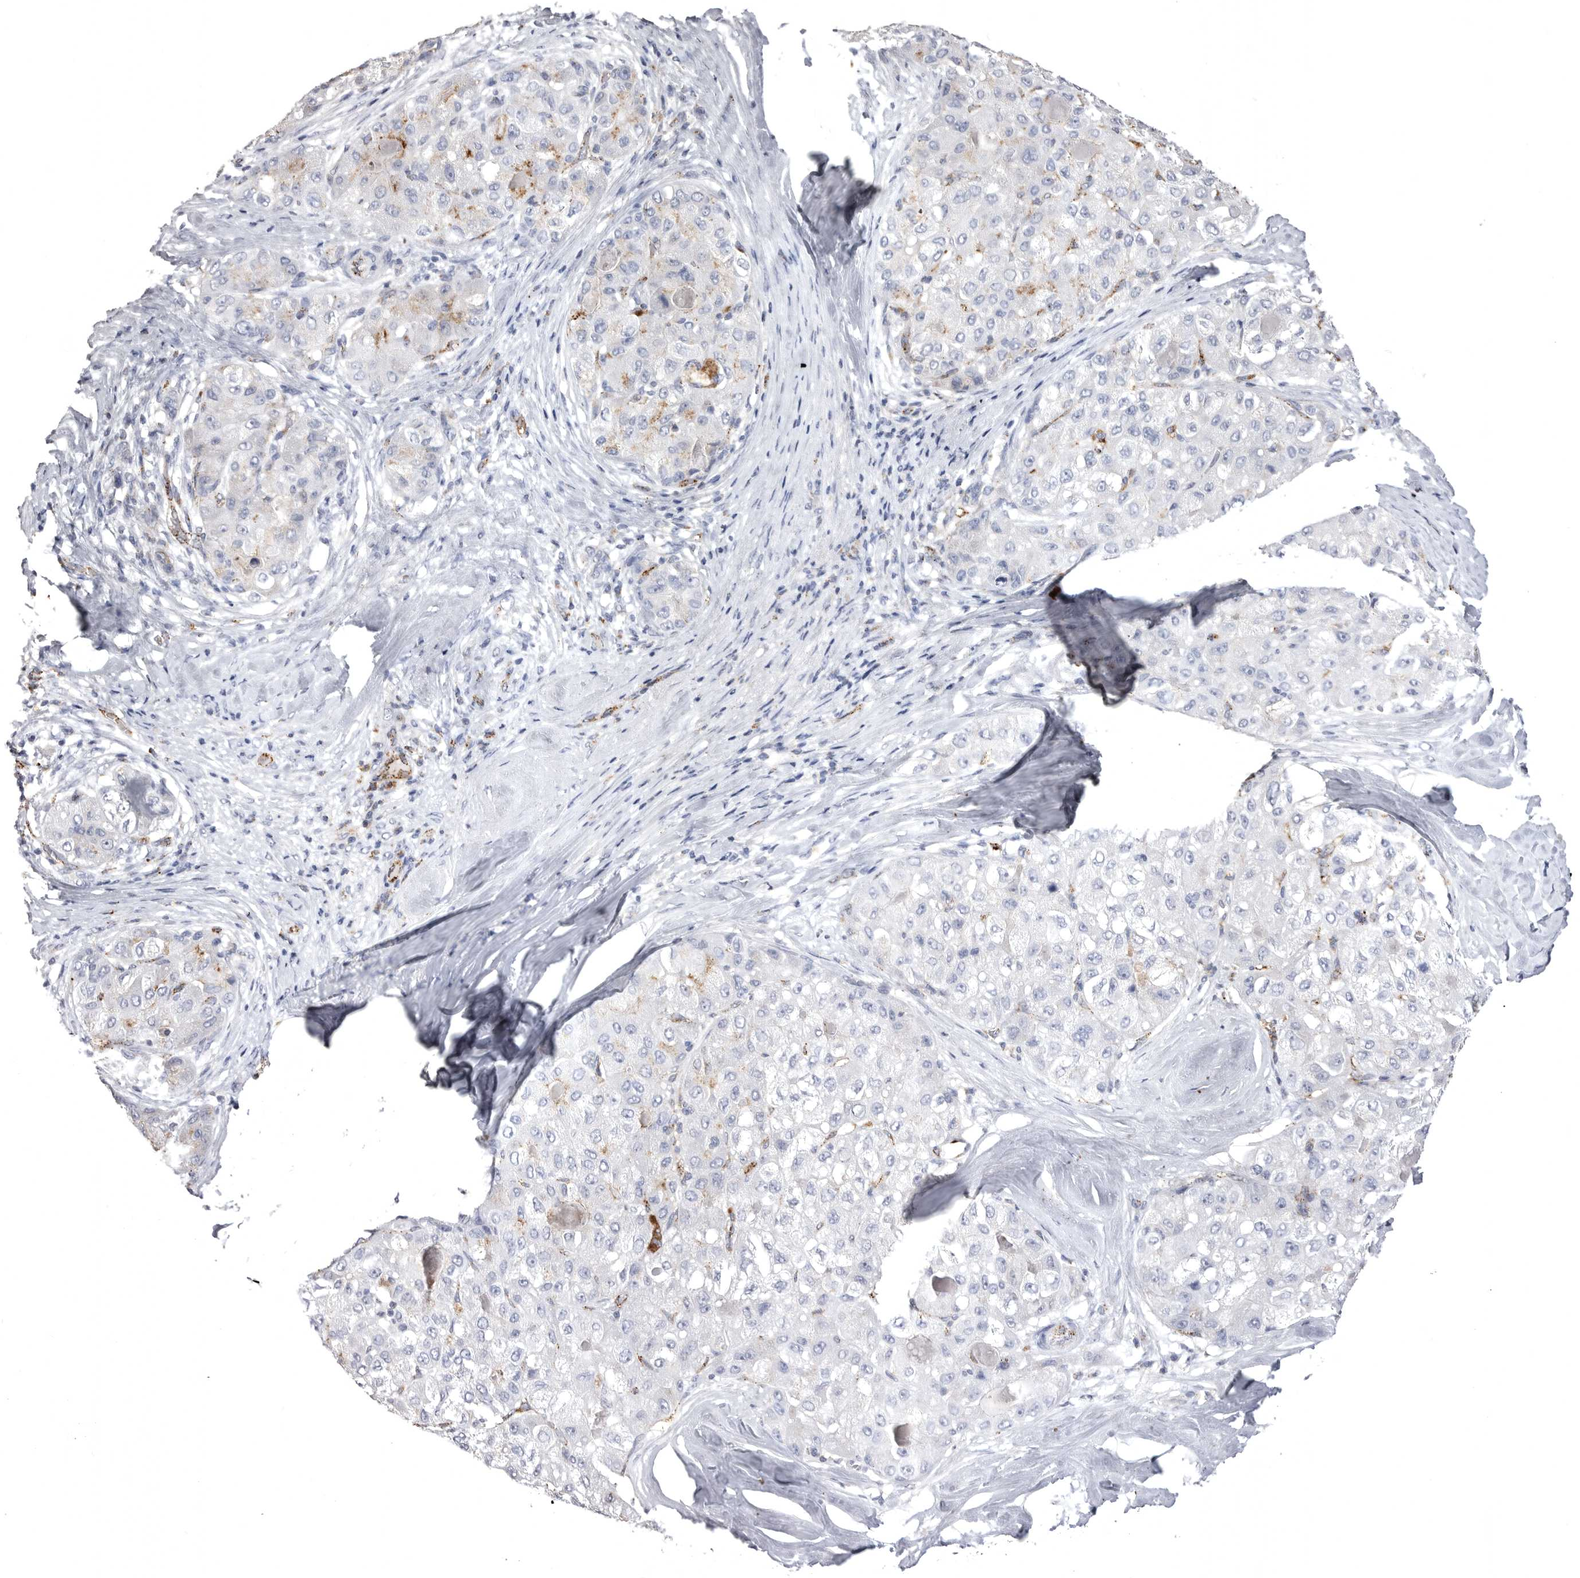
{"staining": {"intensity": "negative", "quantity": "none", "location": "none"}, "tissue": "liver cancer", "cell_type": "Tumor cells", "image_type": "cancer", "snomed": [{"axis": "morphology", "description": "Carcinoma, Hepatocellular, NOS"}, {"axis": "topography", "description": "Liver"}], "caption": "Tumor cells are negative for protein expression in human hepatocellular carcinoma (liver). (DAB immunohistochemistry with hematoxylin counter stain).", "gene": "PSPN", "patient": {"sex": "male", "age": 80}}